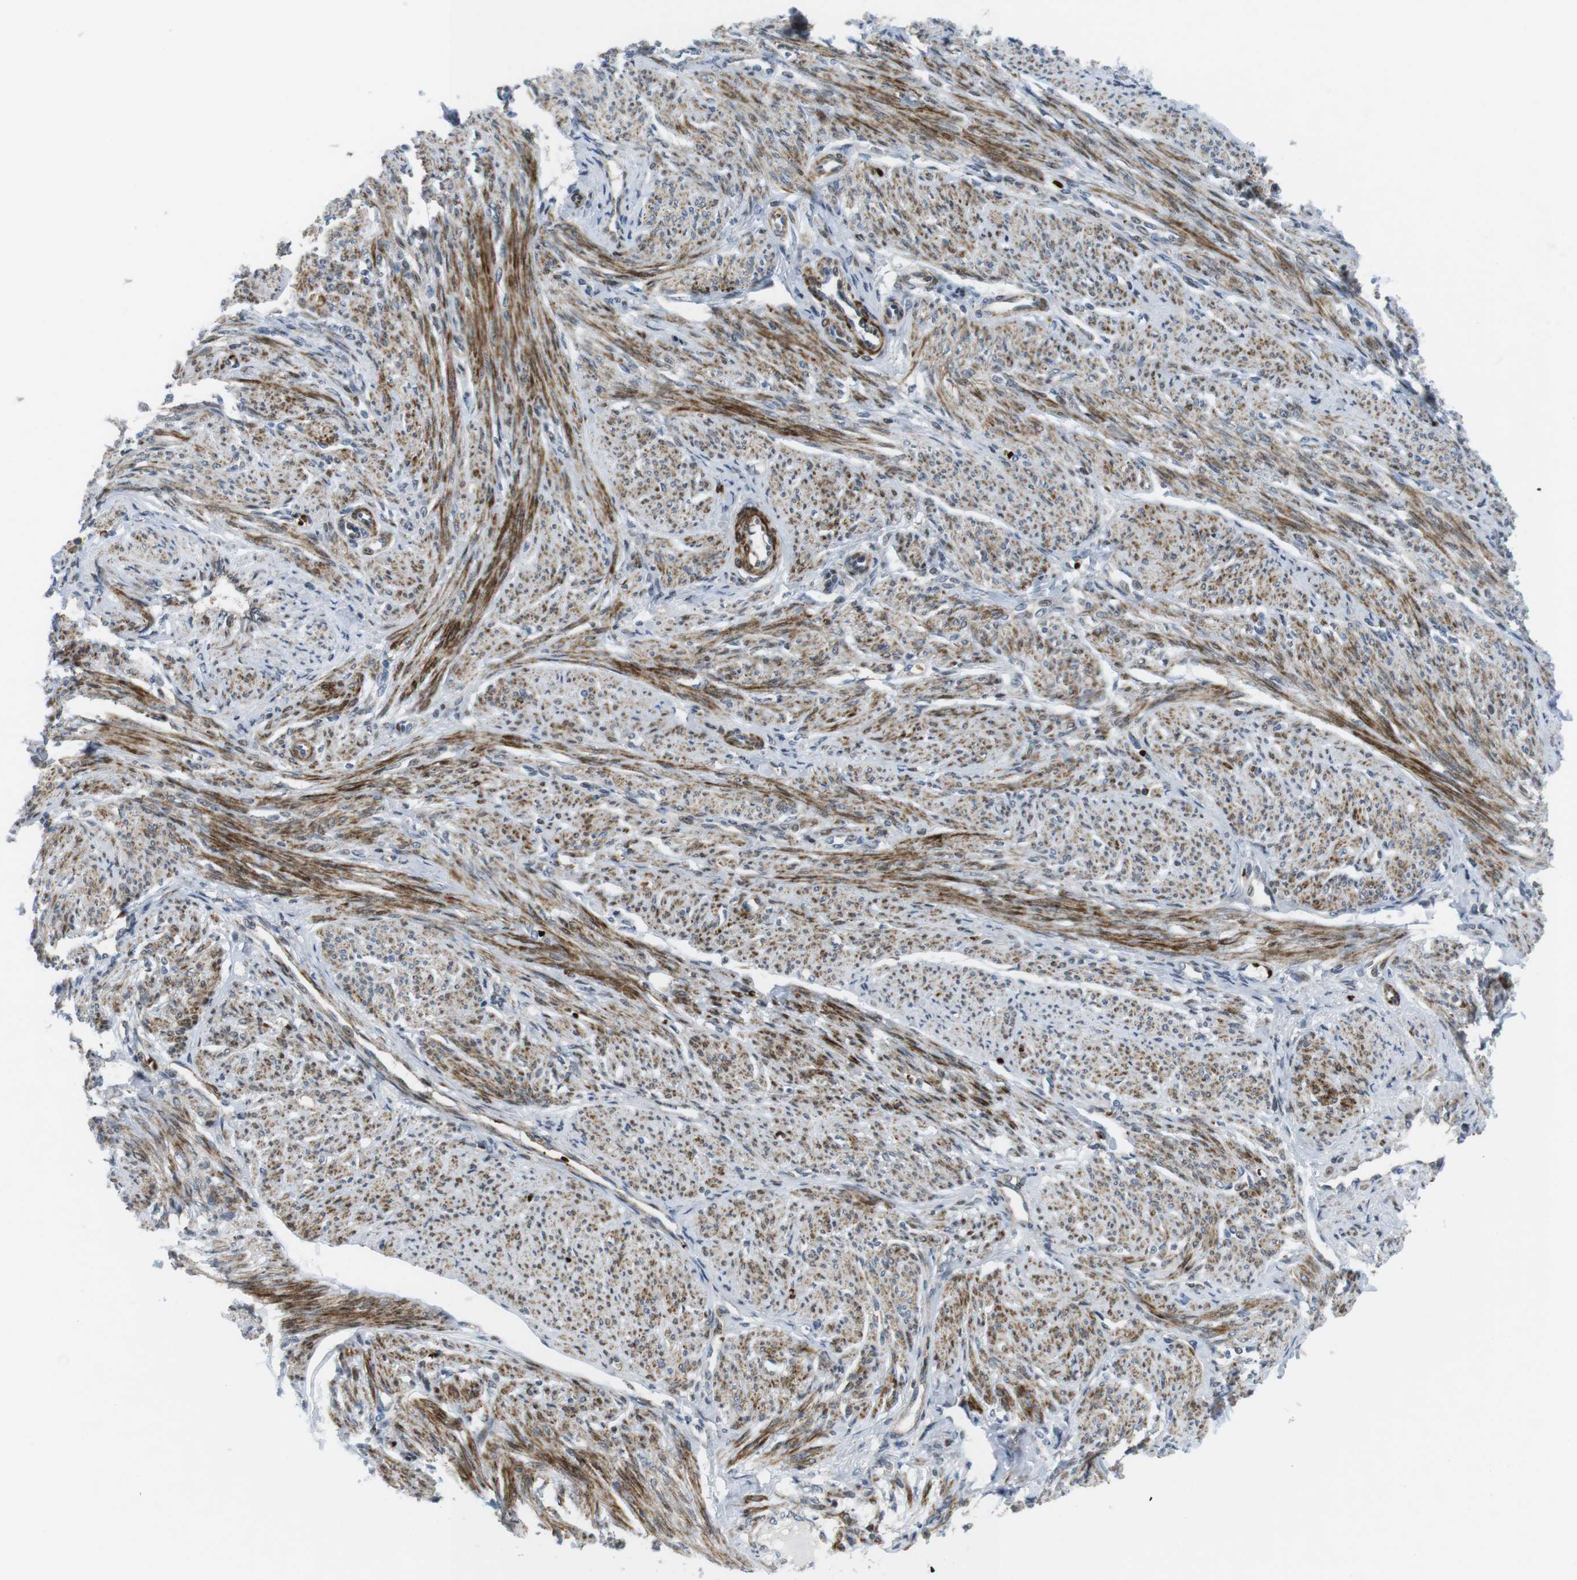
{"staining": {"intensity": "strong", "quantity": "25%-75%", "location": "cytoplasmic/membranous"}, "tissue": "smooth muscle", "cell_type": "Smooth muscle cells", "image_type": "normal", "snomed": [{"axis": "morphology", "description": "Normal tissue, NOS"}, {"axis": "topography", "description": "Smooth muscle"}], "caption": "Immunohistochemical staining of normal human smooth muscle exhibits high levels of strong cytoplasmic/membranous expression in approximately 25%-75% of smooth muscle cells.", "gene": "CUL7", "patient": {"sex": "female", "age": 65}}